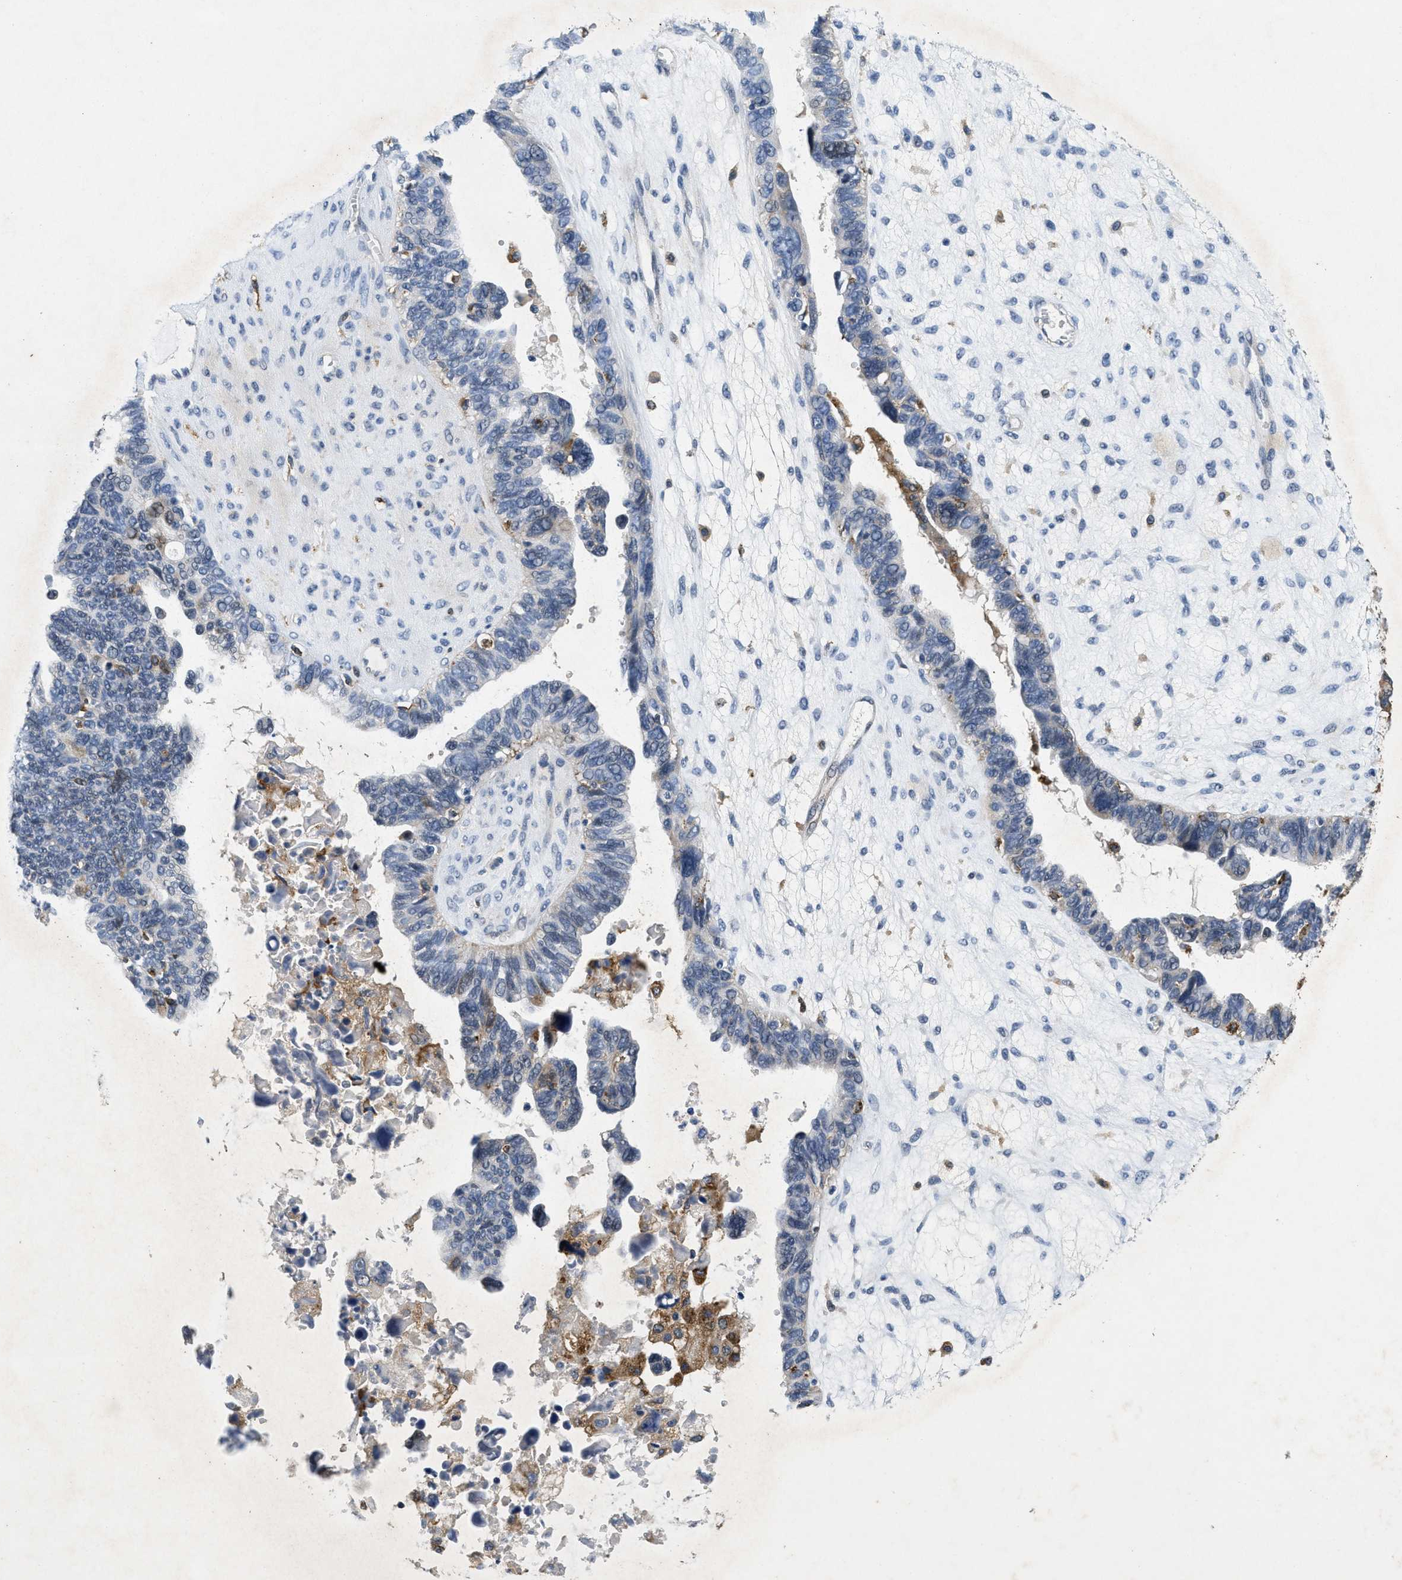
{"staining": {"intensity": "weak", "quantity": "<25%", "location": "cytoplasmic/membranous"}, "tissue": "ovarian cancer", "cell_type": "Tumor cells", "image_type": "cancer", "snomed": [{"axis": "morphology", "description": "Cystadenocarcinoma, serous, NOS"}, {"axis": "topography", "description": "Ovary"}], "caption": "Tumor cells show no significant protein positivity in ovarian serous cystadenocarcinoma.", "gene": "BMPR2", "patient": {"sex": "female", "age": 79}}